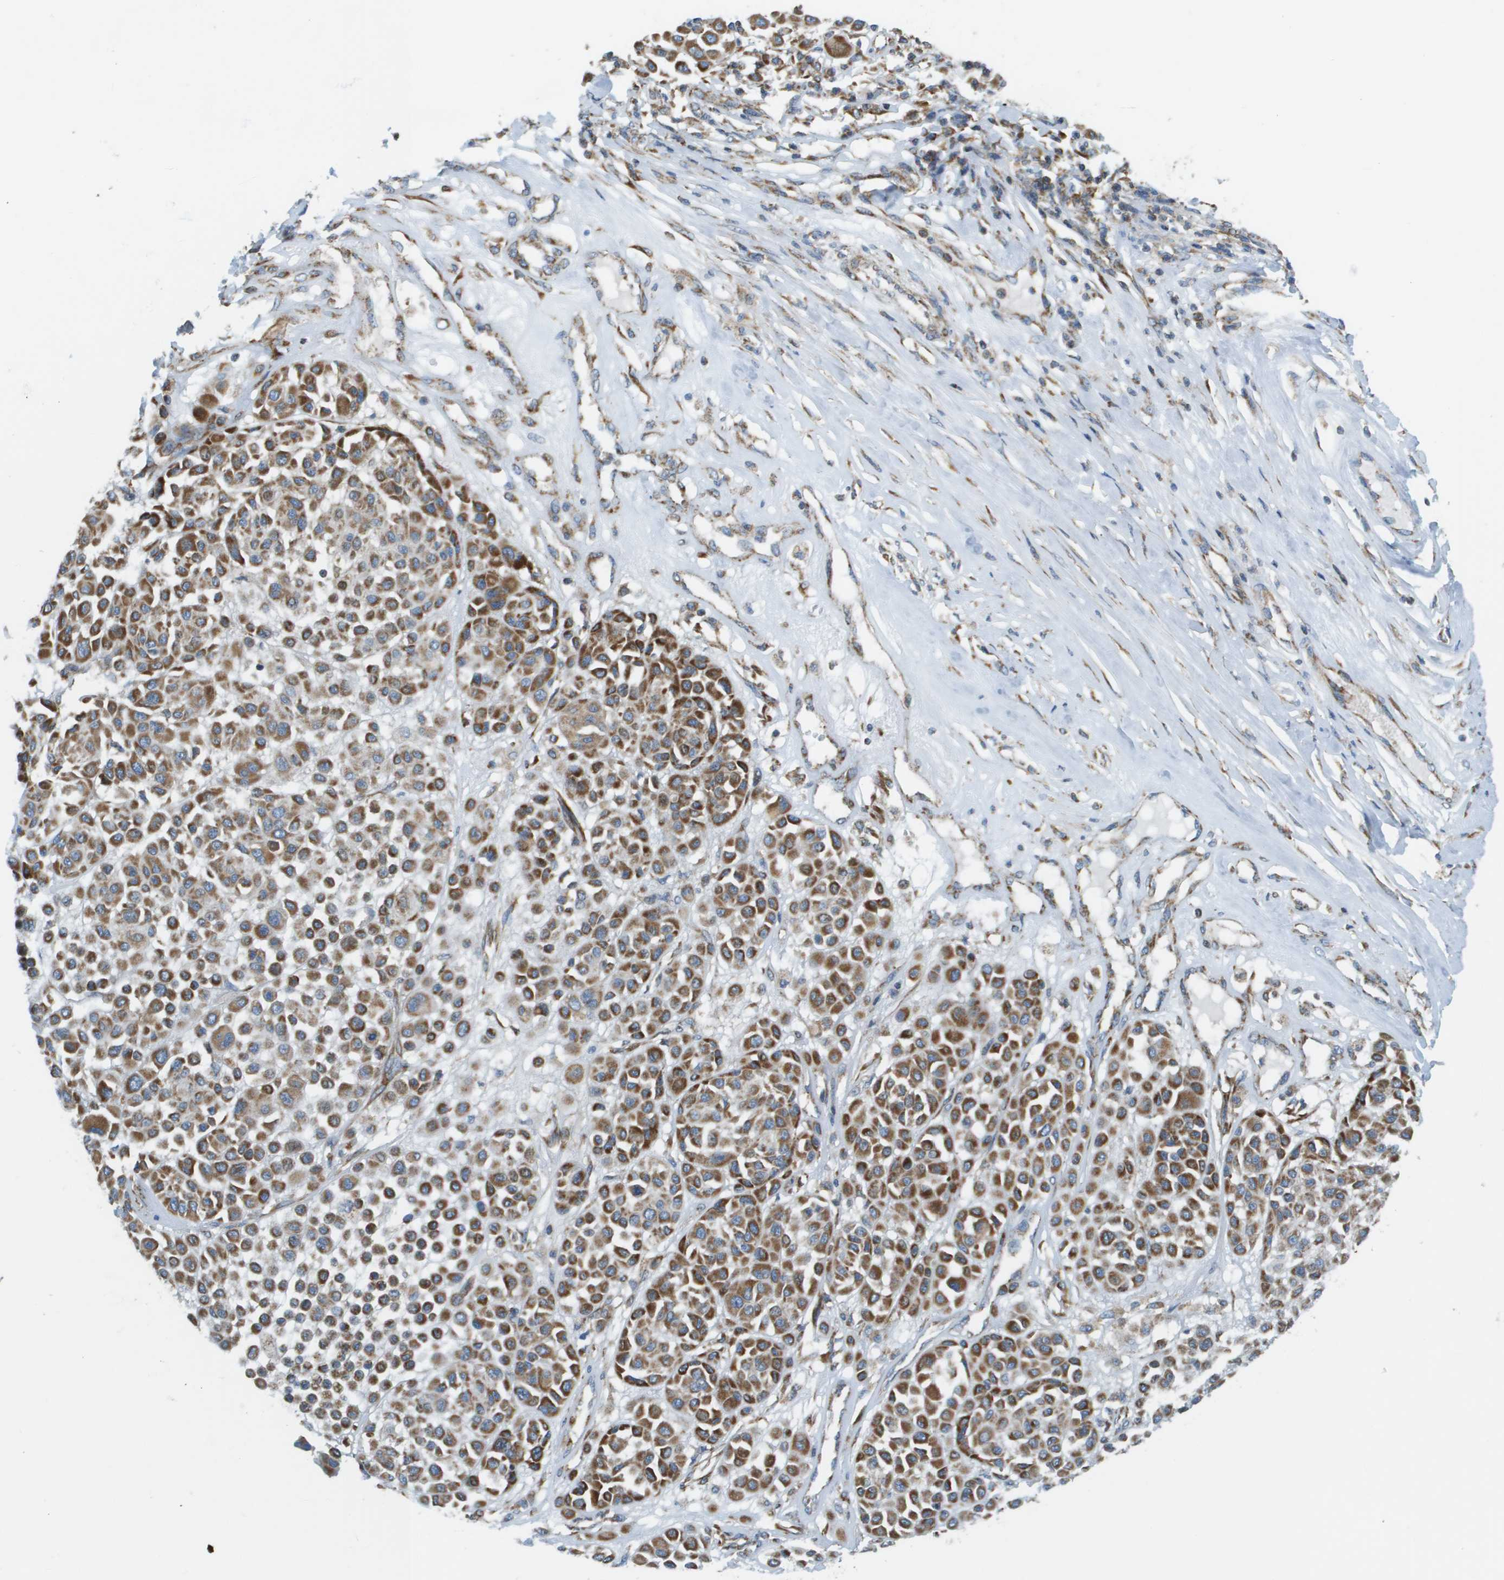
{"staining": {"intensity": "strong", "quantity": ">75%", "location": "cytoplasmic/membranous"}, "tissue": "melanoma", "cell_type": "Tumor cells", "image_type": "cancer", "snomed": [{"axis": "morphology", "description": "Malignant melanoma, Metastatic site"}, {"axis": "topography", "description": "Soft tissue"}], "caption": "IHC image of neoplastic tissue: melanoma stained using IHC exhibits high levels of strong protein expression localized specifically in the cytoplasmic/membranous of tumor cells, appearing as a cytoplasmic/membranous brown color.", "gene": "TAOK3", "patient": {"sex": "male", "age": 41}}